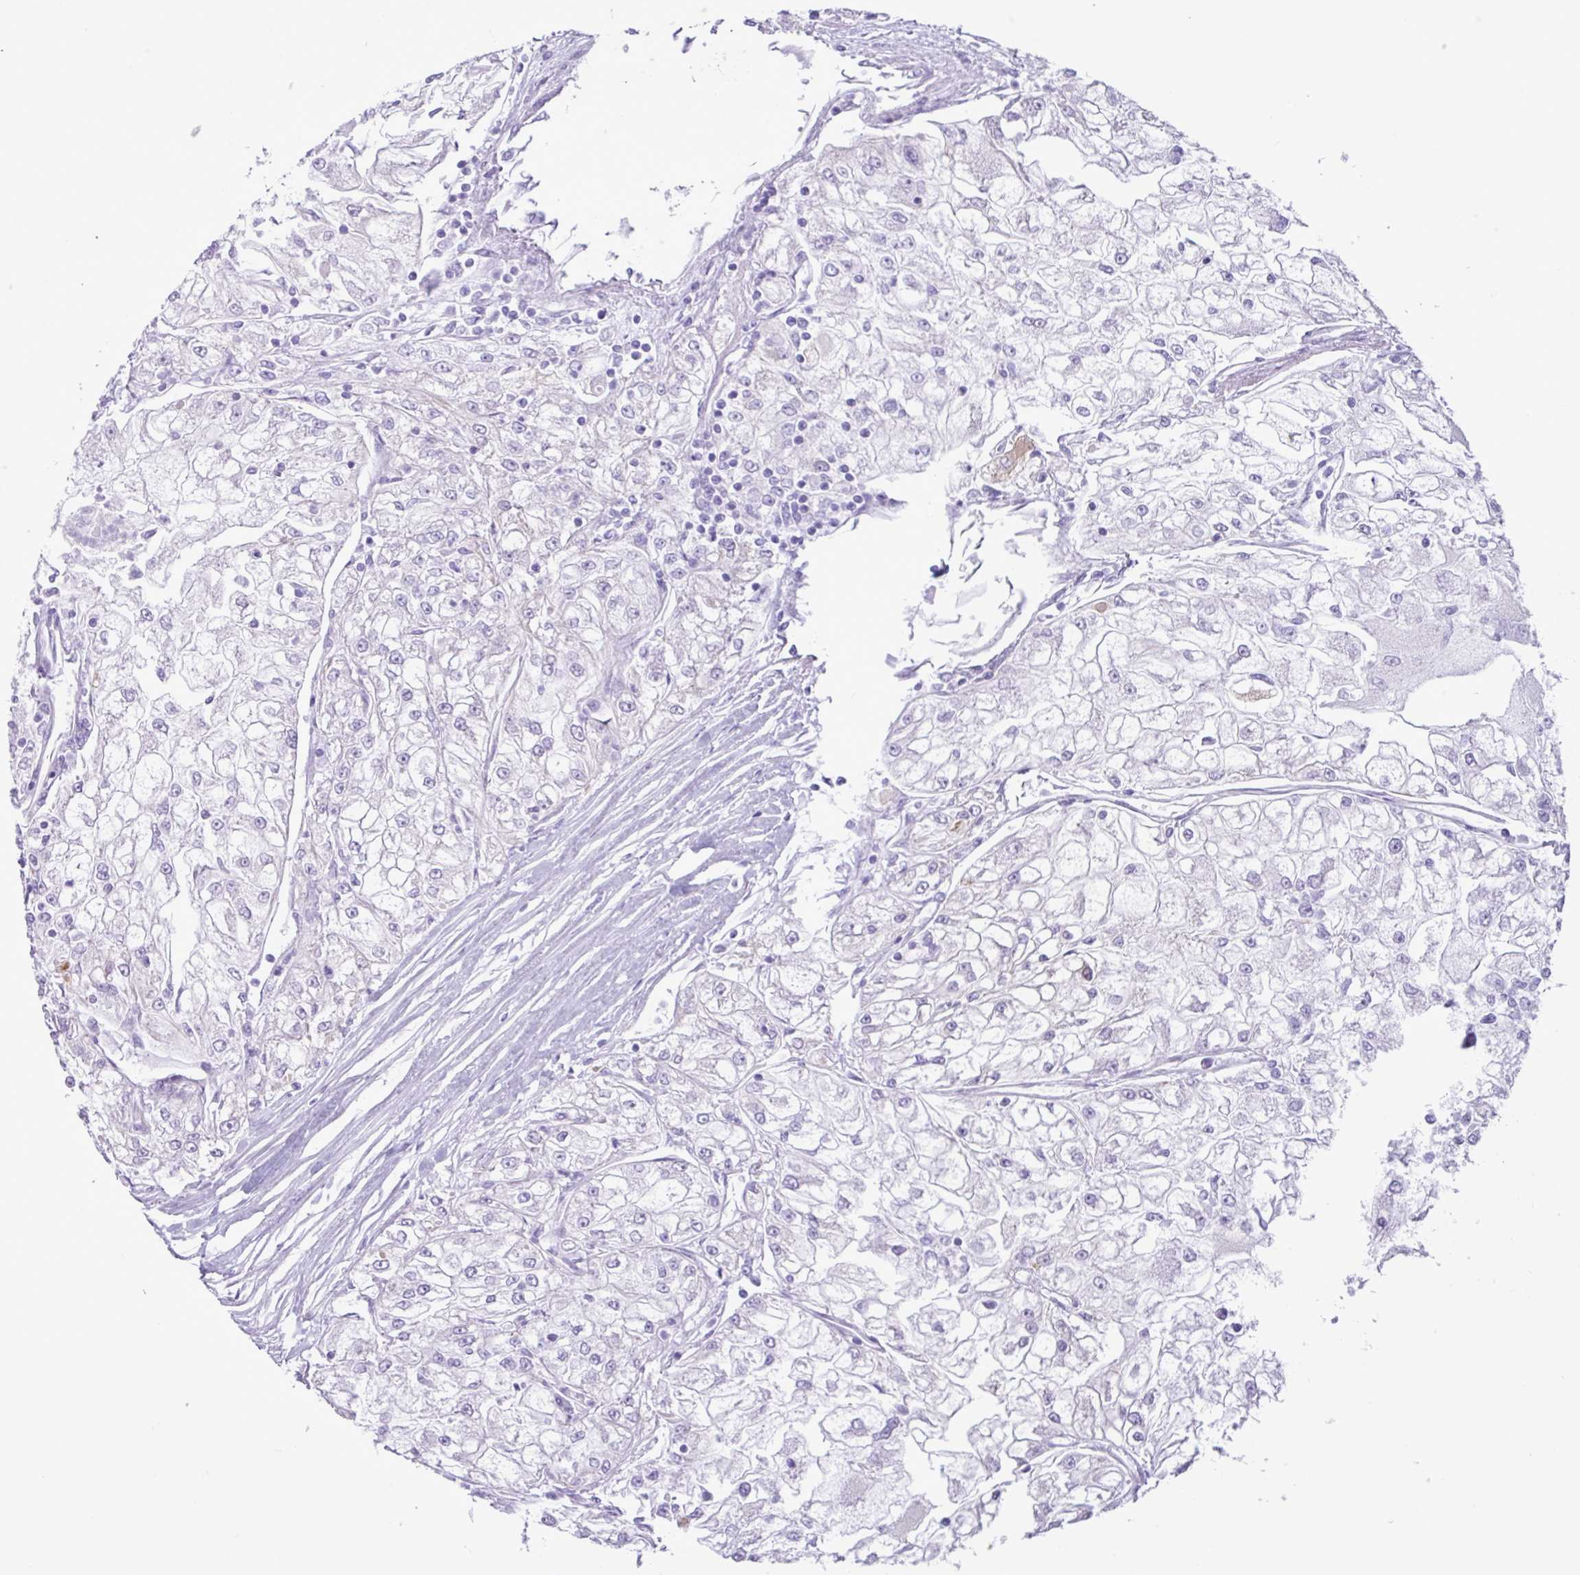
{"staining": {"intensity": "negative", "quantity": "none", "location": "none"}, "tissue": "renal cancer", "cell_type": "Tumor cells", "image_type": "cancer", "snomed": [{"axis": "morphology", "description": "Adenocarcinoma, NOS"}, {"axis": "topography", "description": "Kidney"}], "caption": "A photomicrograph of human renal cancer is negative for staining in tumor cells. Brightfield microscopy of immunohistochemistry (IHC) stained with DAB (3,3'-diaminobenzidine) (brown) and hematoxylin (blue), captured at high magnification.", "gene": "SLC38A1", "patient": {"sex": "female", "age": 72}}